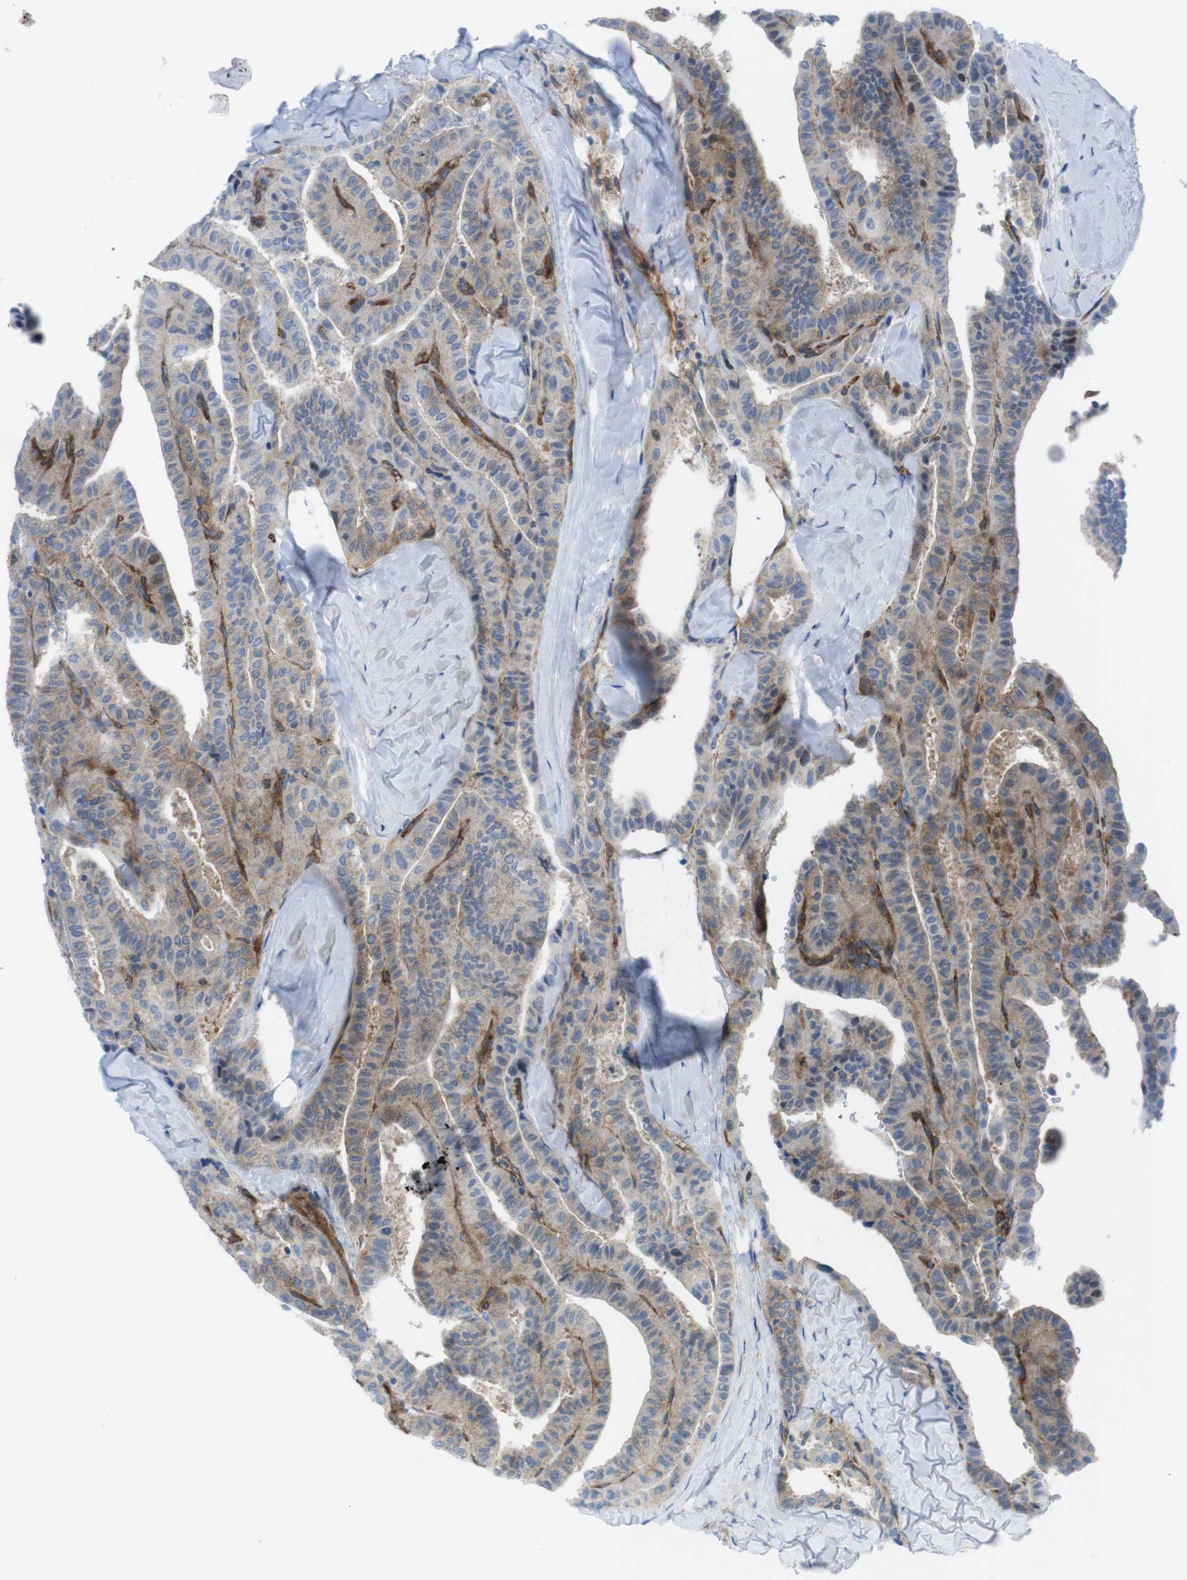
{"staining": {"intensity": "weak", "quantity": ">75%", "location": "cytoplasmic/membranous"}, "tissue": "thyroid cancer", "cell_type": "Tumor cells", "image_type": "cancer", "snomed": [{"axis": "morphology", "description": "Papillary adenocarcinoma, NOS"}, {"axis": "topography", "description": "Thyroid gland"}], "caption": "Papillary adenocarcinoma (thyroid) was stained to show a protein in brown. There is low levels of weak cytoplasmic/membranous staining in approximately >75% of tumor cells. The protein of interest is stained brown, and the nuclei are stained in blue (DAB (3,3'-diaminobenzidine) IHC with brightfield microscopy, high magnification).", "gene": "DIAPH2", "patient": {"sex": "male", "age": 77}}